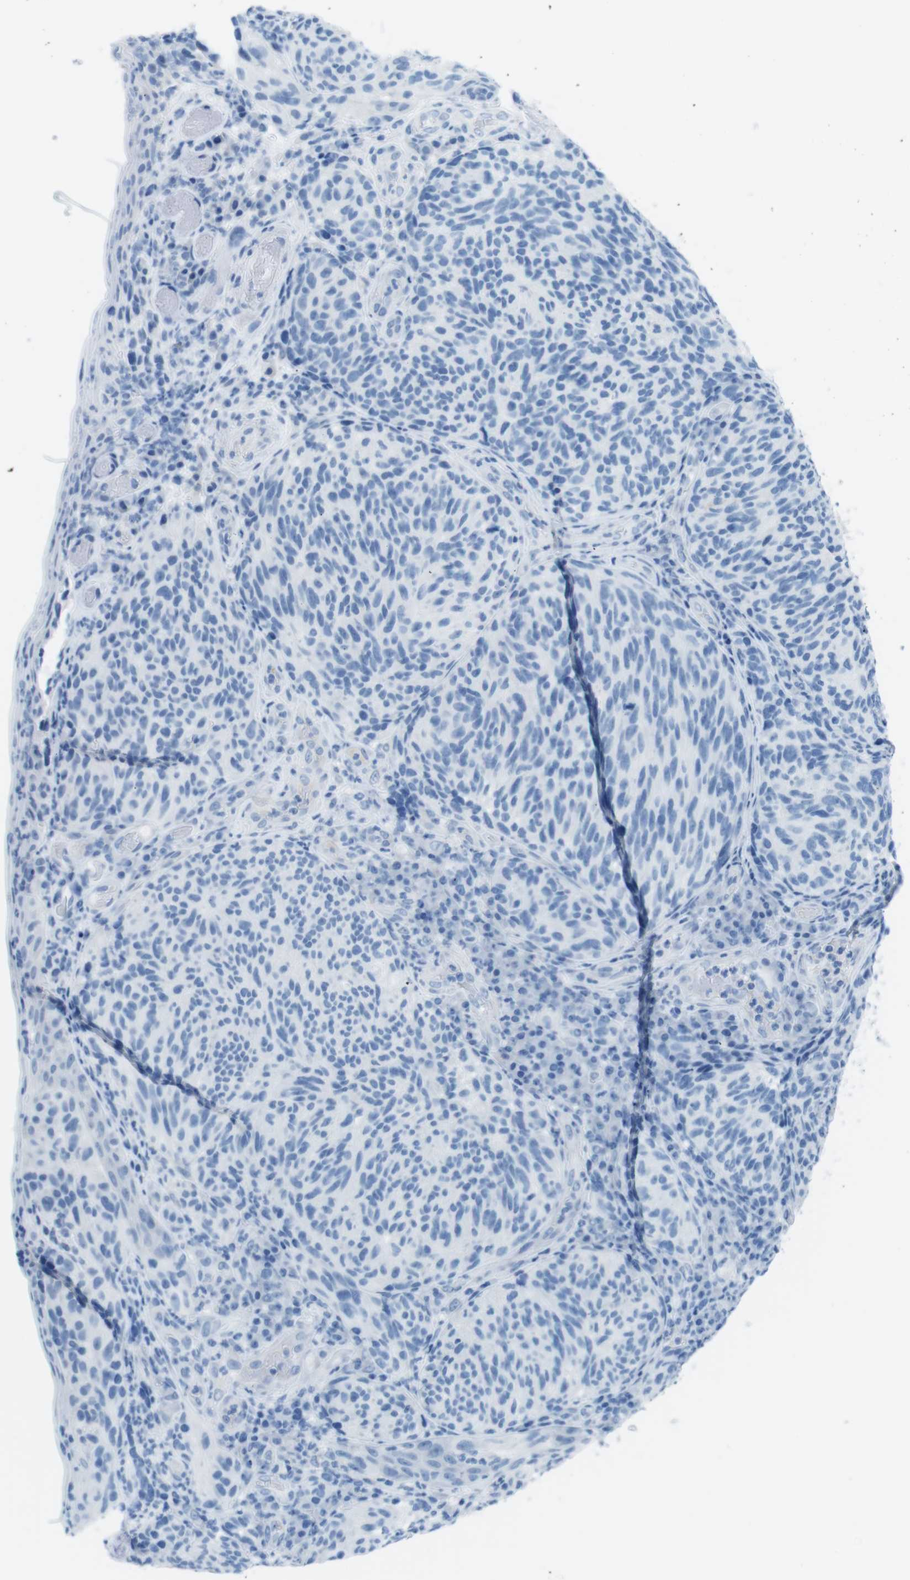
{"staining": {"intensity": "negative", "quantity": "none", "location": "none"}, "tissue": "melanoma", "cell_type": "Tumor cells", "image_type": "cancer", "snomed": [{"axis": "morphology", "description": "Malignant melanoma, NOS"}, {"axis": "topography", "description": "Skin"}], "caption": "IHC histopathology image of neoplastic tissue: melanoma stained with DAB (3,3'-diaminobenzidine) exhibits no significant protein staining in tumor cells.", "gene": "GAP43", "patient": {"sex": "female", "age": 73}}